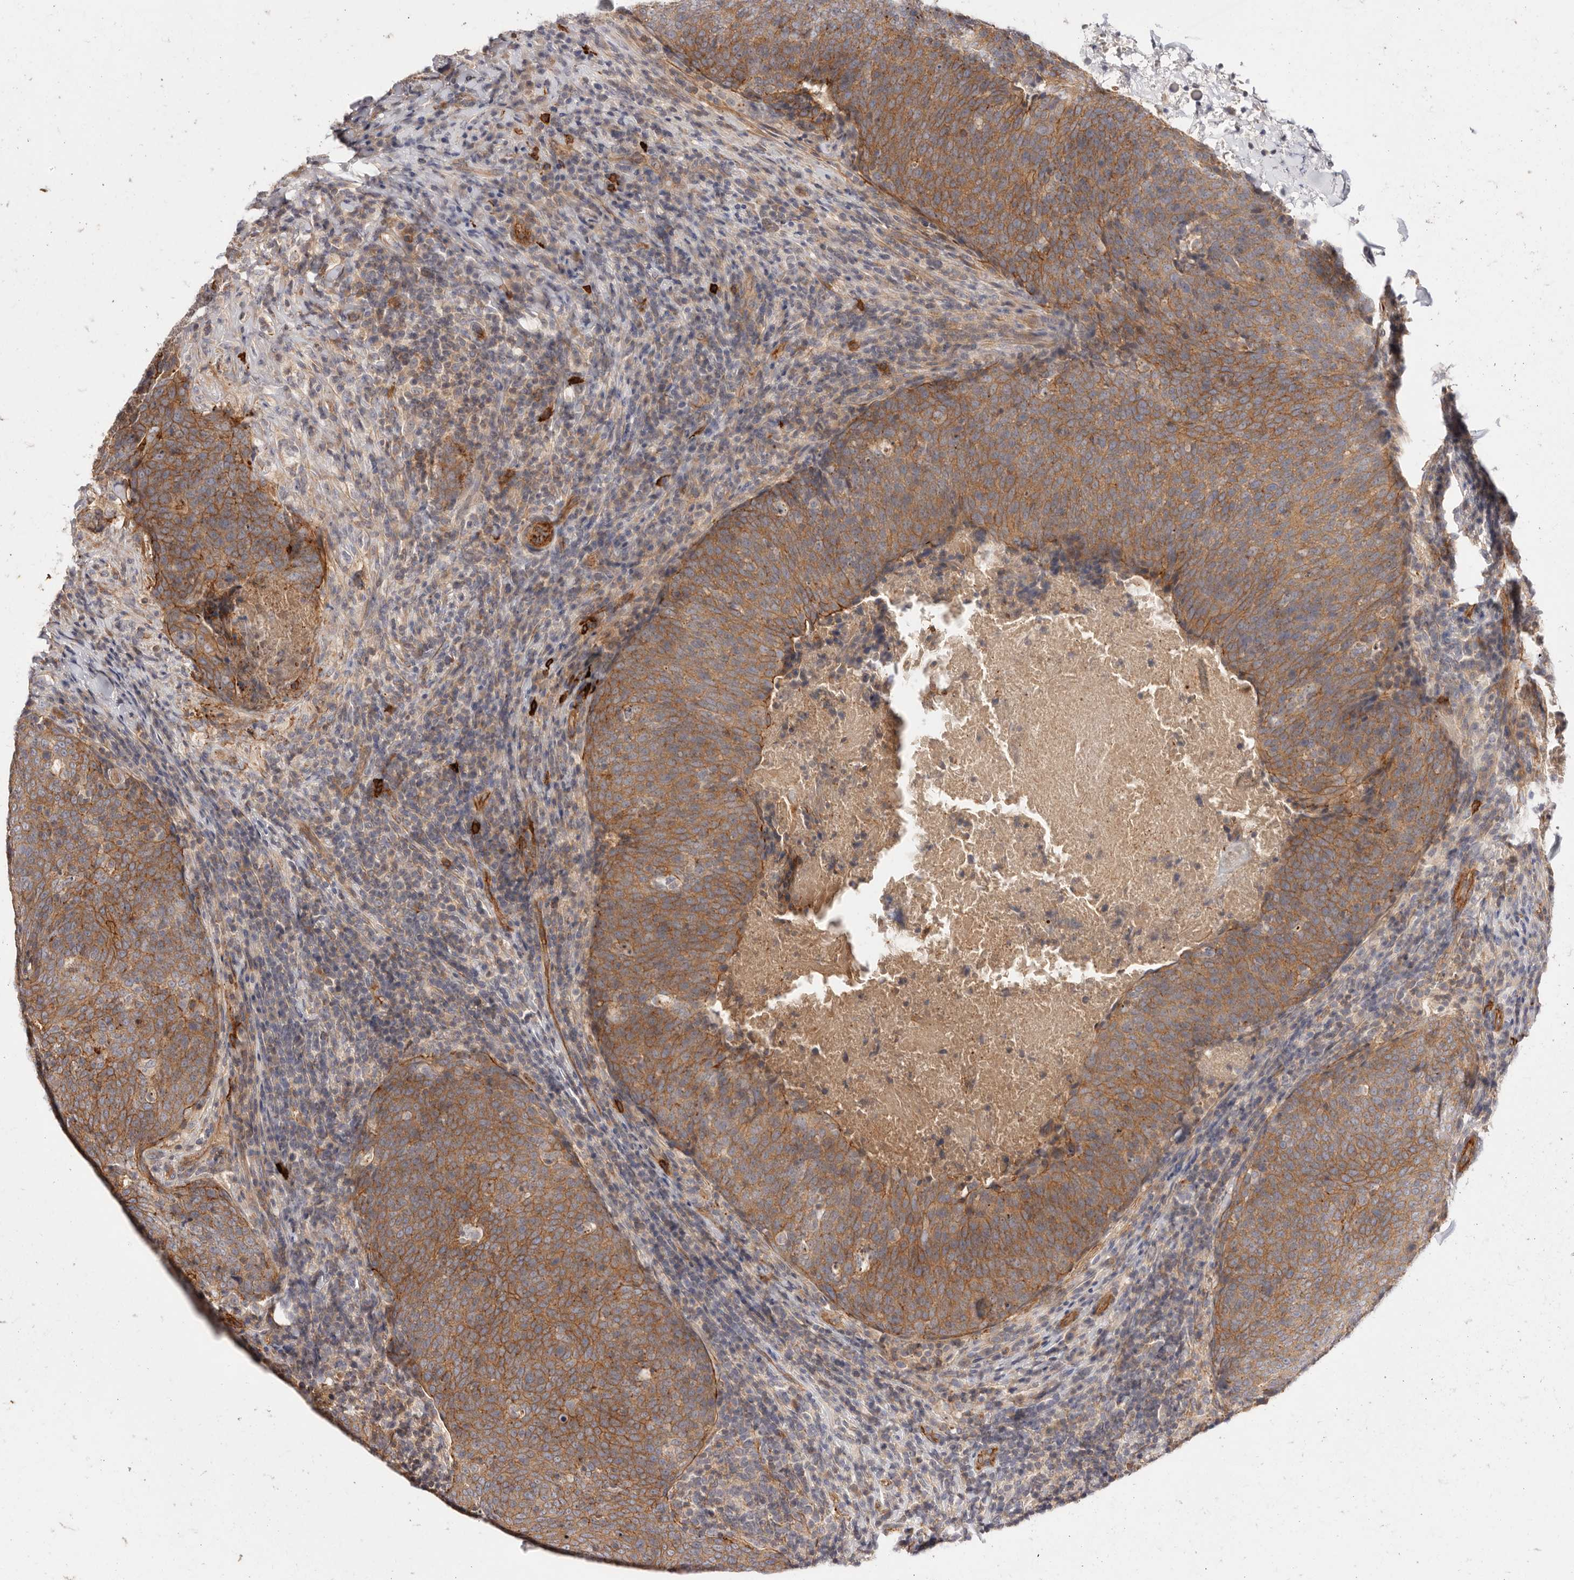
{"staining": {"intensity": "moderate", "quantity": ">75%", "location": "cytoplasmic/membranous"}, "tissue": "head and neck cancer", "cell_type": "Tumor cells", "image_type": "cancer", "snomed": [{"axis": "morphology", "description": "Squamous cell carcinoma, NOS"}, {"axis": "morphology", "description": "Squamous cell carcinoma, metastatic, NOS"}, {"axis": "topography", "description": "Lymph node"}, {"axis": "topography", "description": "Head-Neck"}], "caption": "Immunohistochemistry (DAB (3,3'-diaminobenzidine)) staining of head and neck cancer displays moderate cytoplasmic/membranous protein positivity in approximately >75% of tumor cells.", "gene": "SLC35B2", "patient": {"sex": "male", "age": 62}}